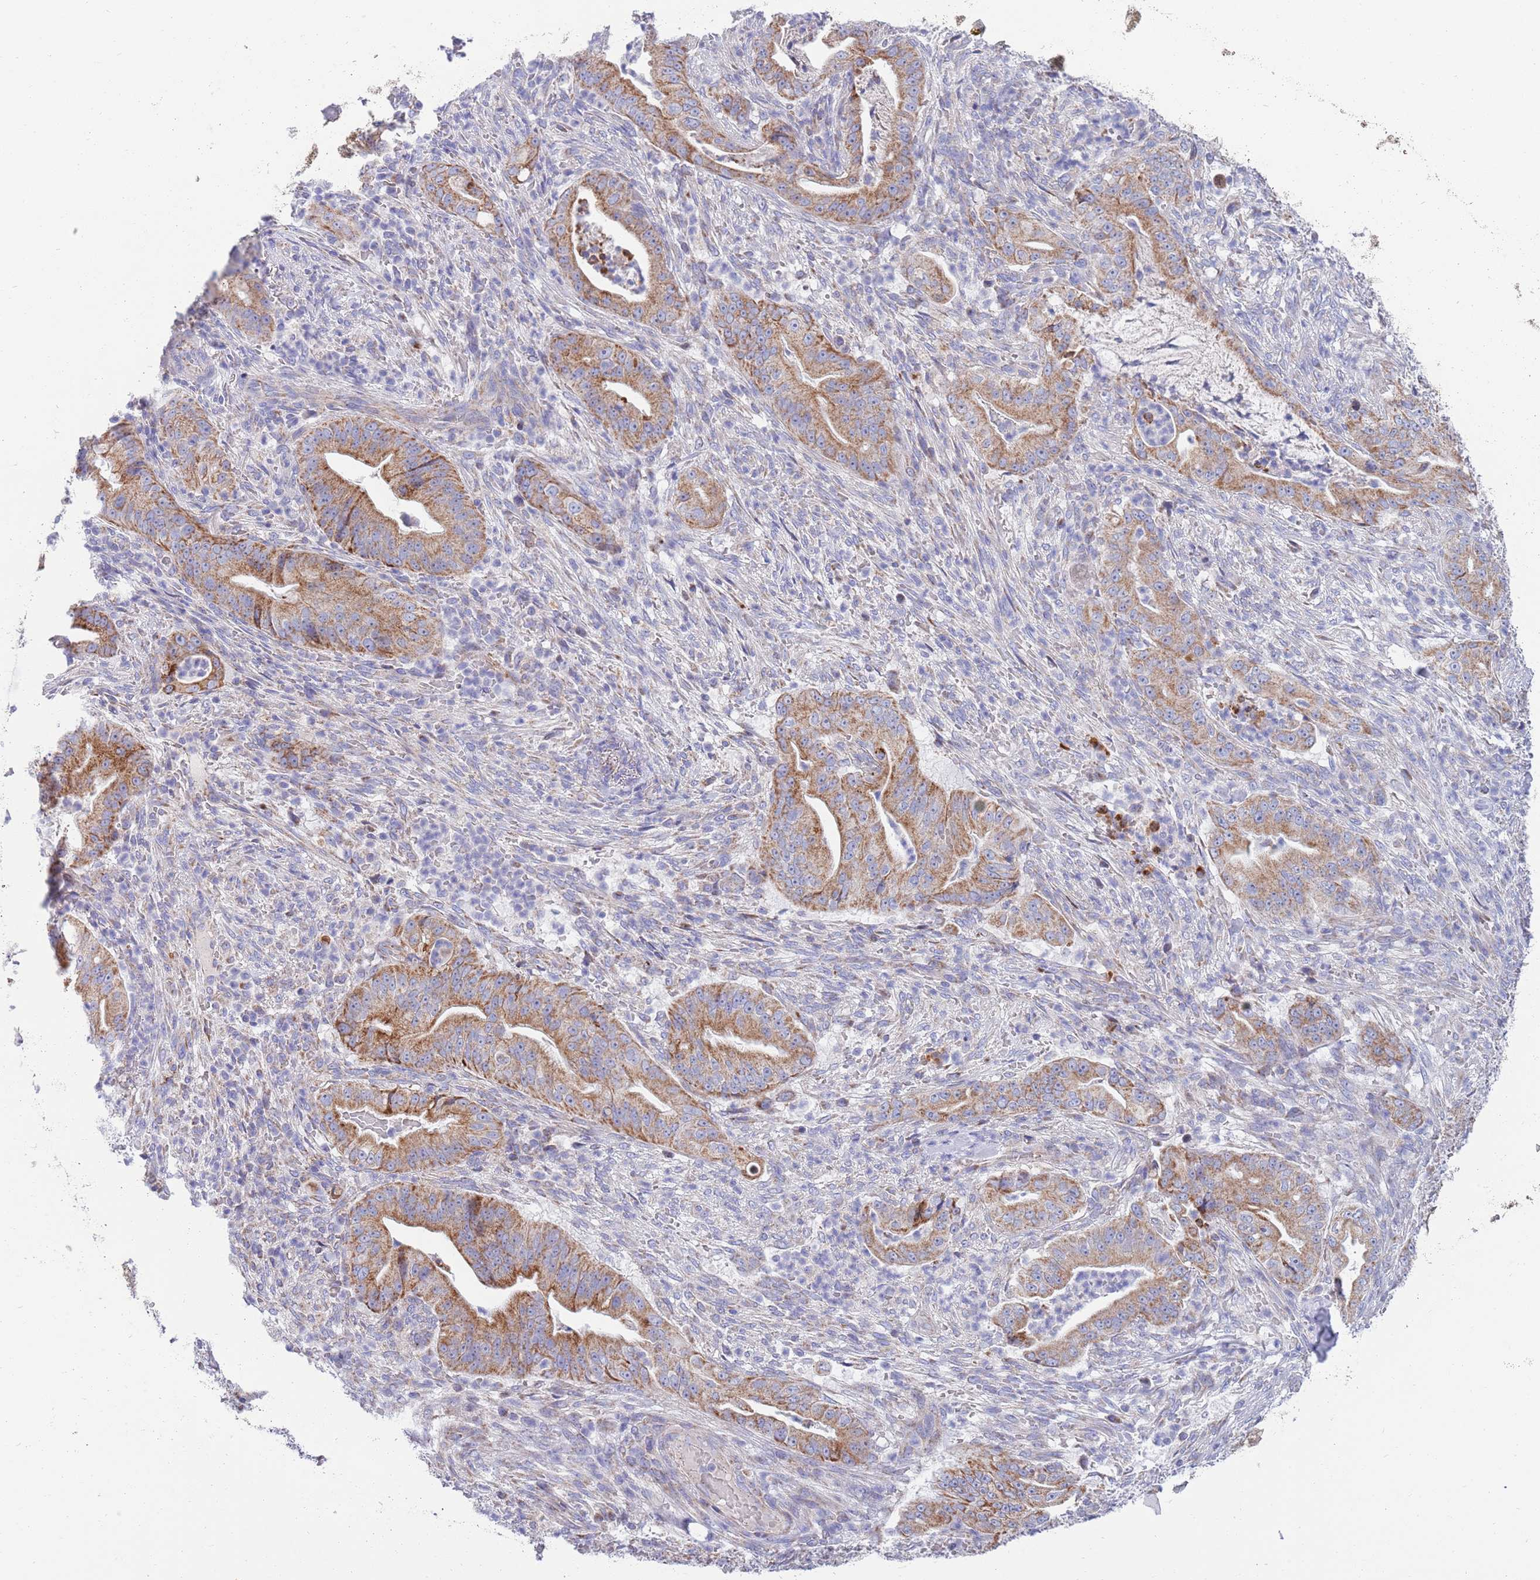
{"staining": {"intensity": "strong", "quantity": ">75%", "location": "cytoplasmic/membranous"}, "tissue": "pancreatic cancer", "cell_type": "Tumor cells", "image_type": "cancer", "snomed": [{"axis": "morphology", "description": "Adenocarcinoma, NOS"}, {"axis": "topography", "description": "Pancreas"}], "caption": "The image demonstrates immunohistochemical staining of pancreatic cancer (adenocarcinoma). There is strong cytoplasmic/membranous positivity is seen in about >75% of tumor cells.", "gene": "EMC8", "patient": {"sex": "male", "age": 71}}